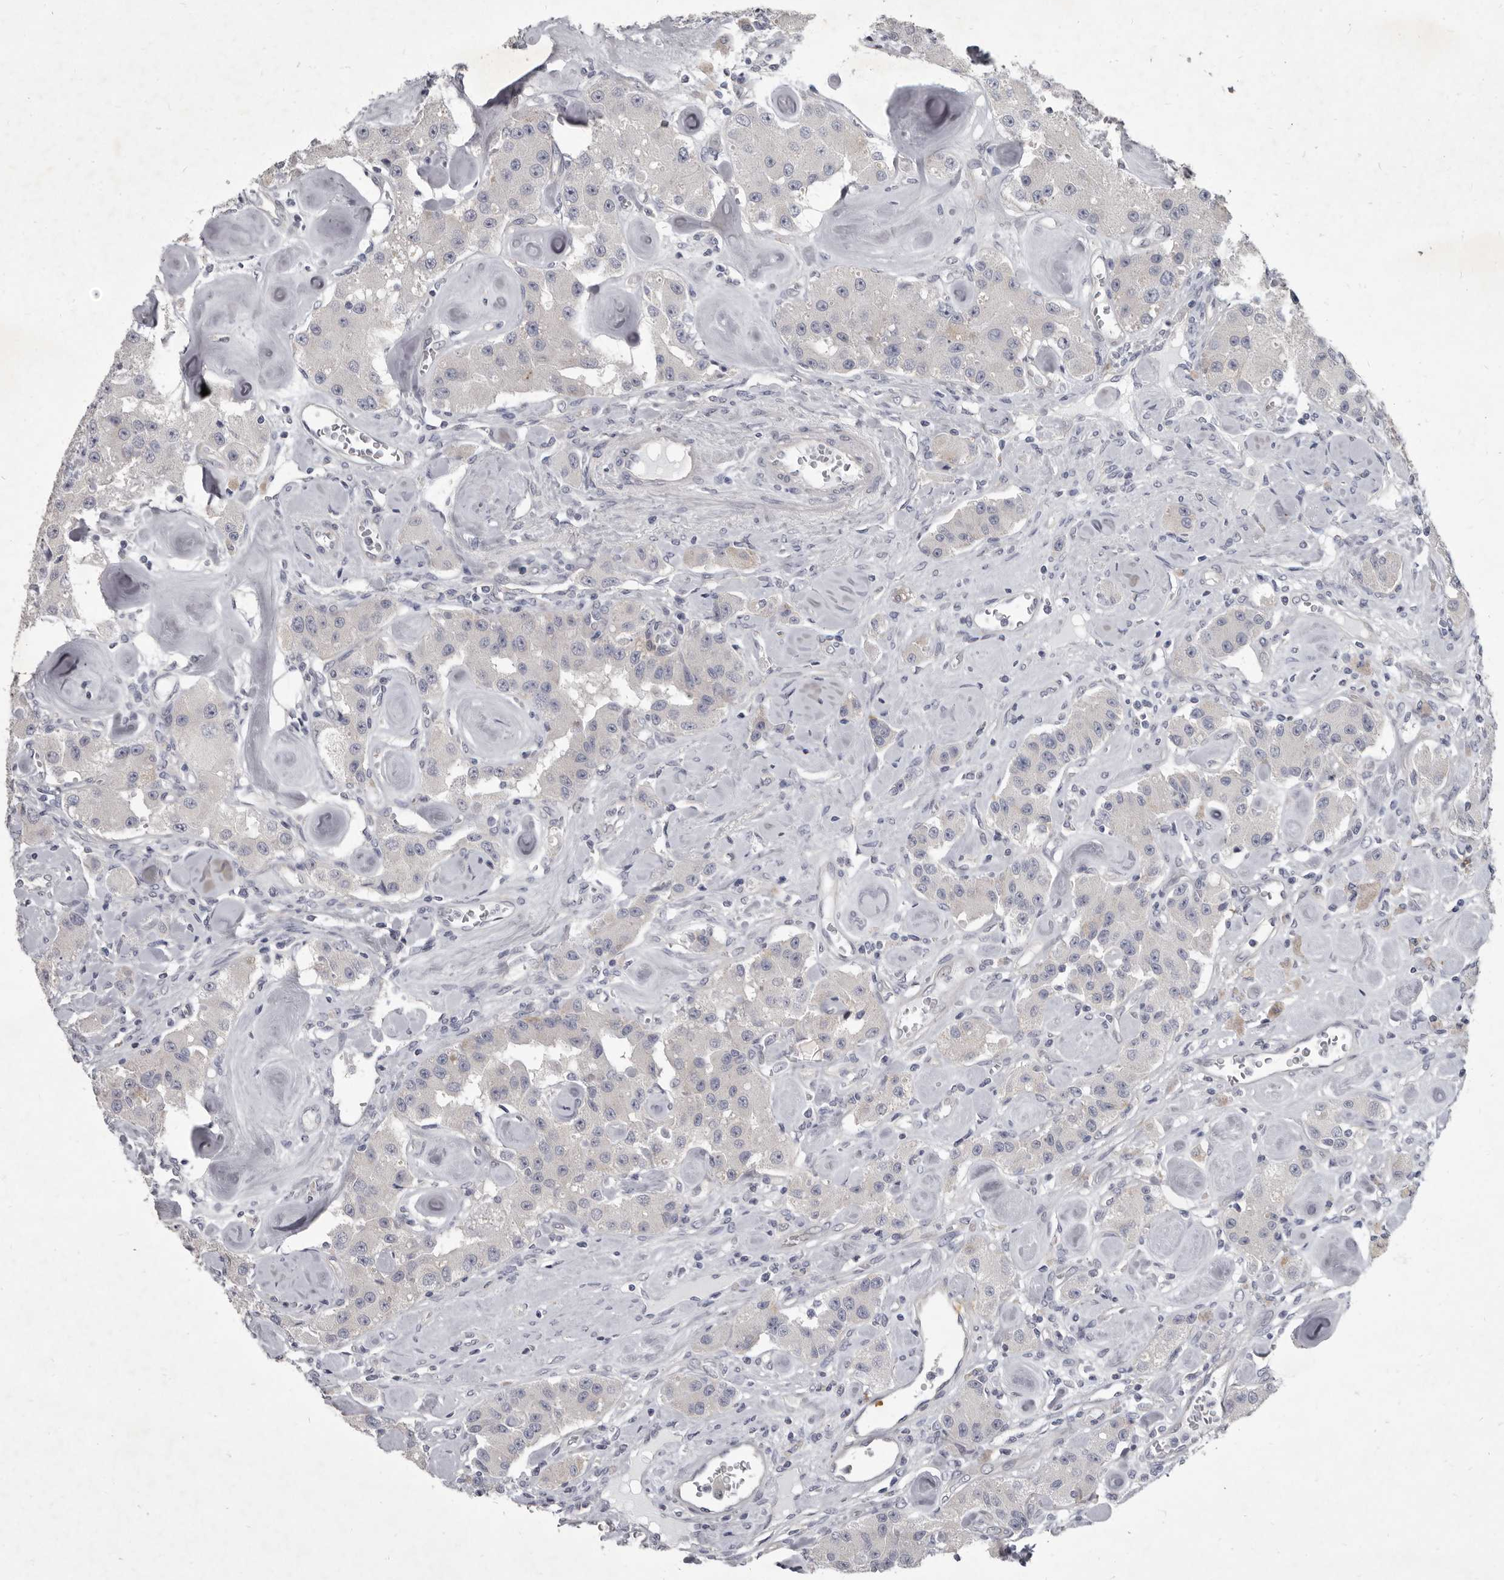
{"staining": {"intensity": "negative", "quantity": "none", "location": "none"}, "tissue": "carcinoid", "cell_type": "Tumor cells", "image_type": "cancer", "snomed": [{"axis": "morphology", "description": "Carcinoid, malignant, NOS"}, {"axis": "topography", "description": "Pancreas"}], "caption": "The image reveals no staining of tumor cells in carcinoid.", "gene": "GSK3B", "patient": {"sex": "male", "age": 41}}